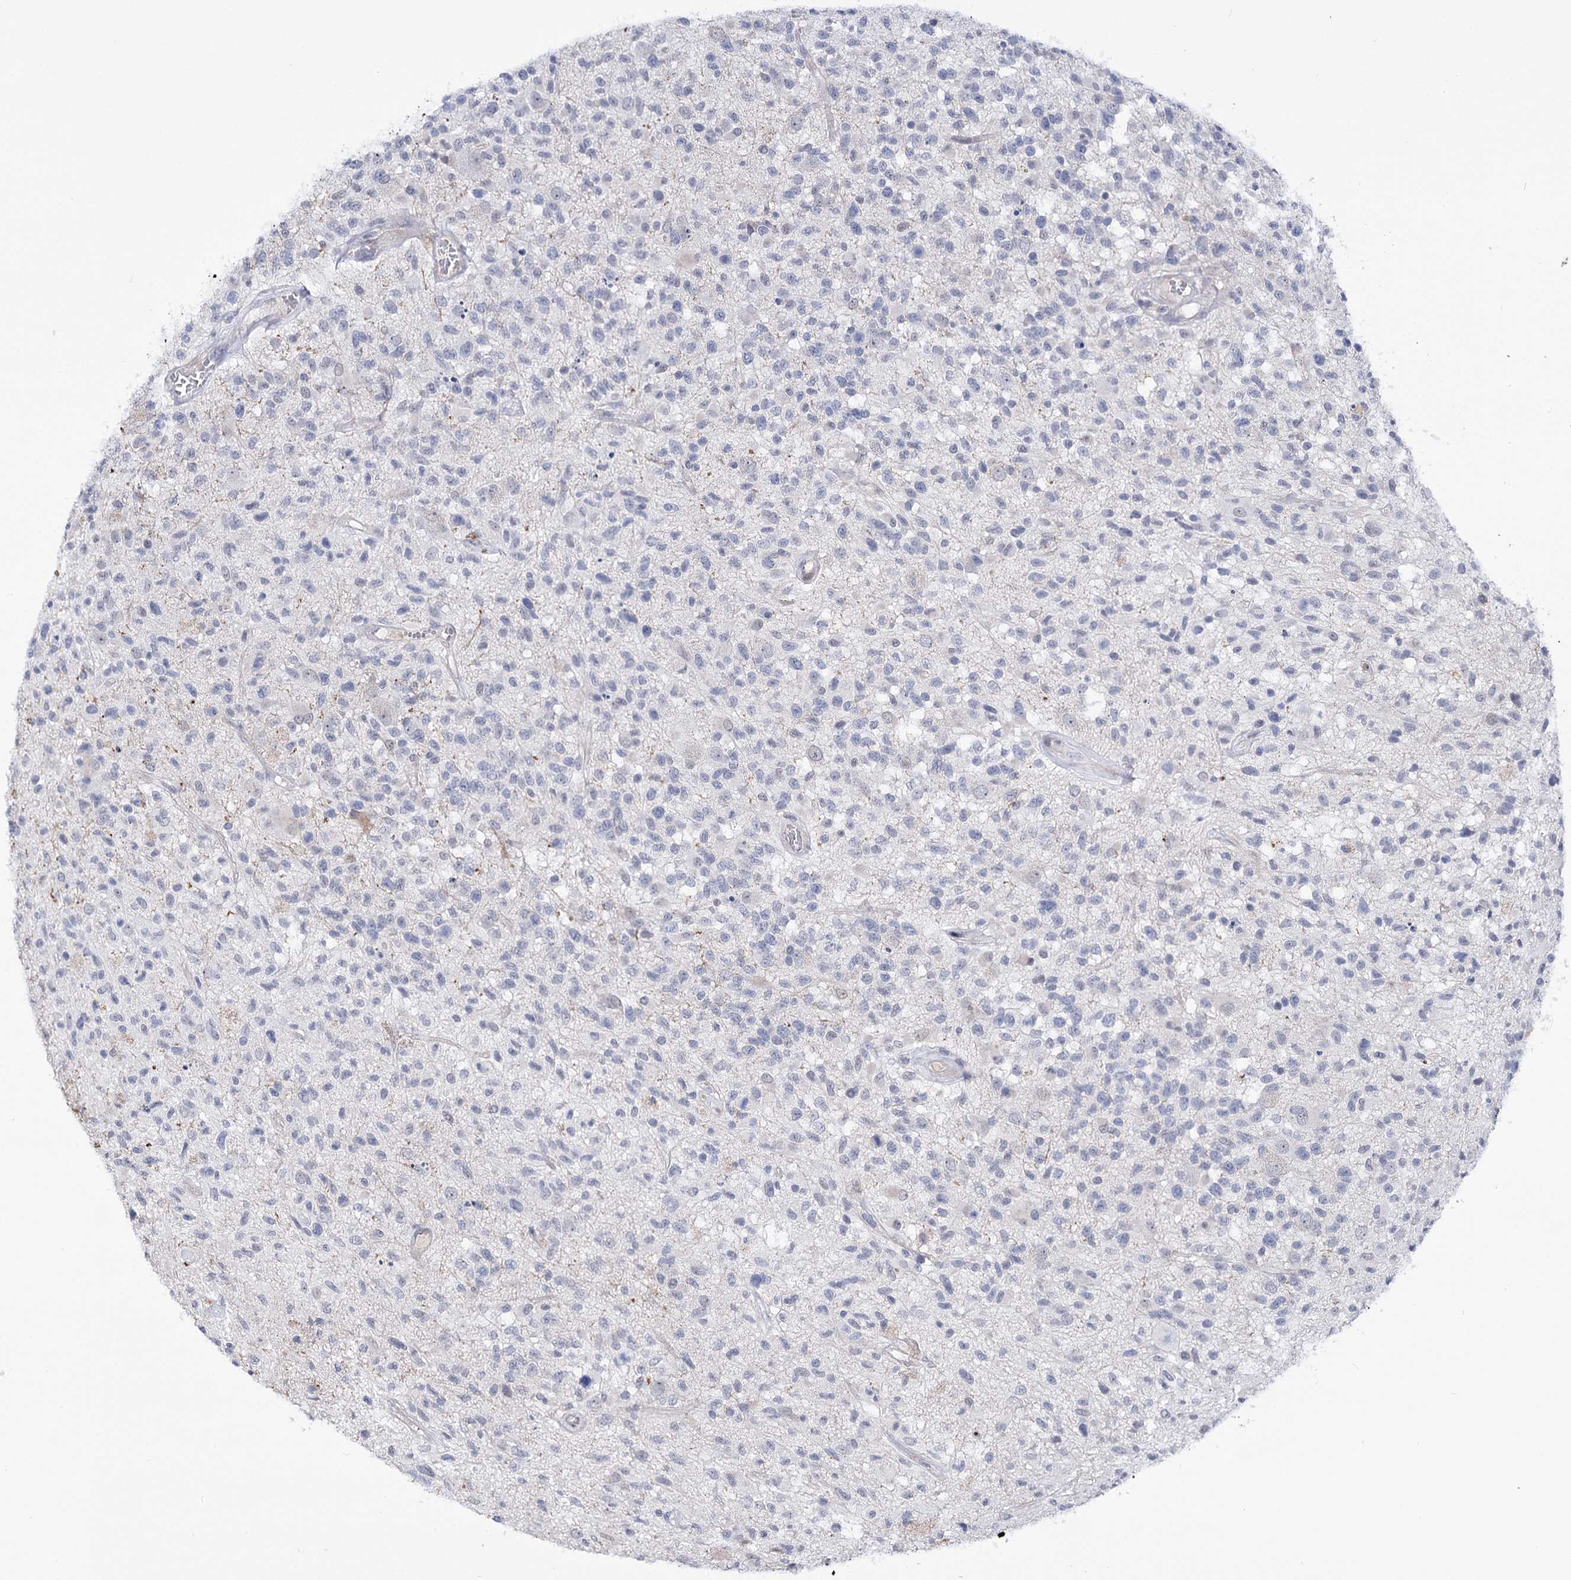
{"staining": {"intensity": "negative", "quantity": "none", "location": "none"}, "tissue": "glioma", "cell_type": "Tumor cells", "image_type": "cancer", "snomed": [{"axis": "morphology", "description": "Glioma, malignant, High grade"}, {"axis": "morphology", "description": "Glioblastoma, NOS"}, {"axis": "topography", "description": "Brain"}], "caption": "Immunohistochemical staining of human glioma demonstrates no significant expression in tumor cells.", "gene": "ATP10B", "patient": {"sex": "male", "age": 60}}